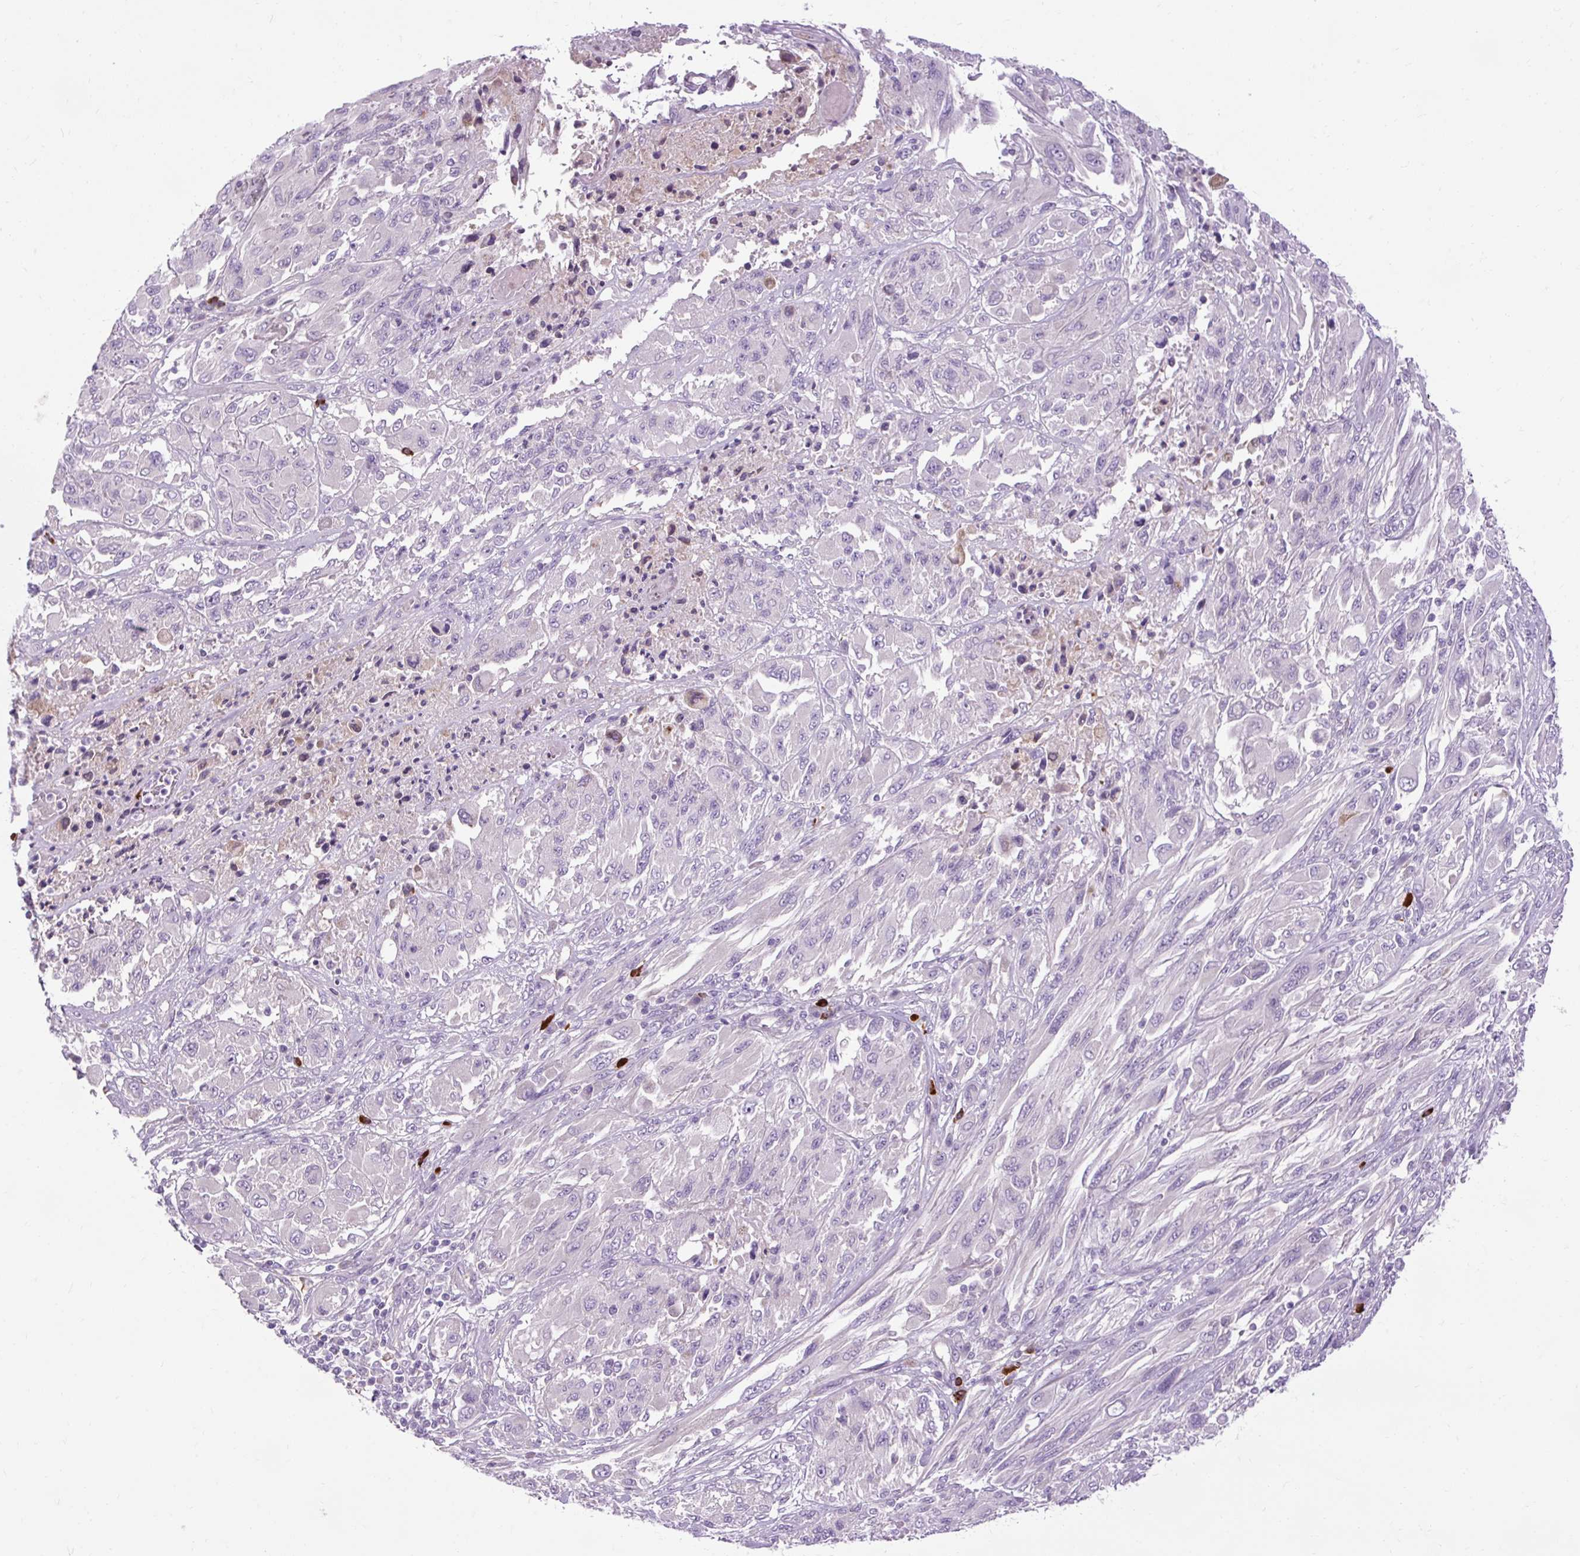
{"staining": {"intensity": "negative", "quantity": "none", "location": "none"}, "tissue": "melanoma", "cell_type": "Tumor cells", "image_type": "cancer", "snomed": [{"axis": "morphology", "description": "Malignant melanoma, NOS"}, {"axis": "topography", "description": "Skin"}], "caption": "Malignant melanoma stained for a protein using immunohistochemistry displays no expression tumor cells.", "gene": "ARRDC2", "patient": {"sex": "female", "age": 91}}